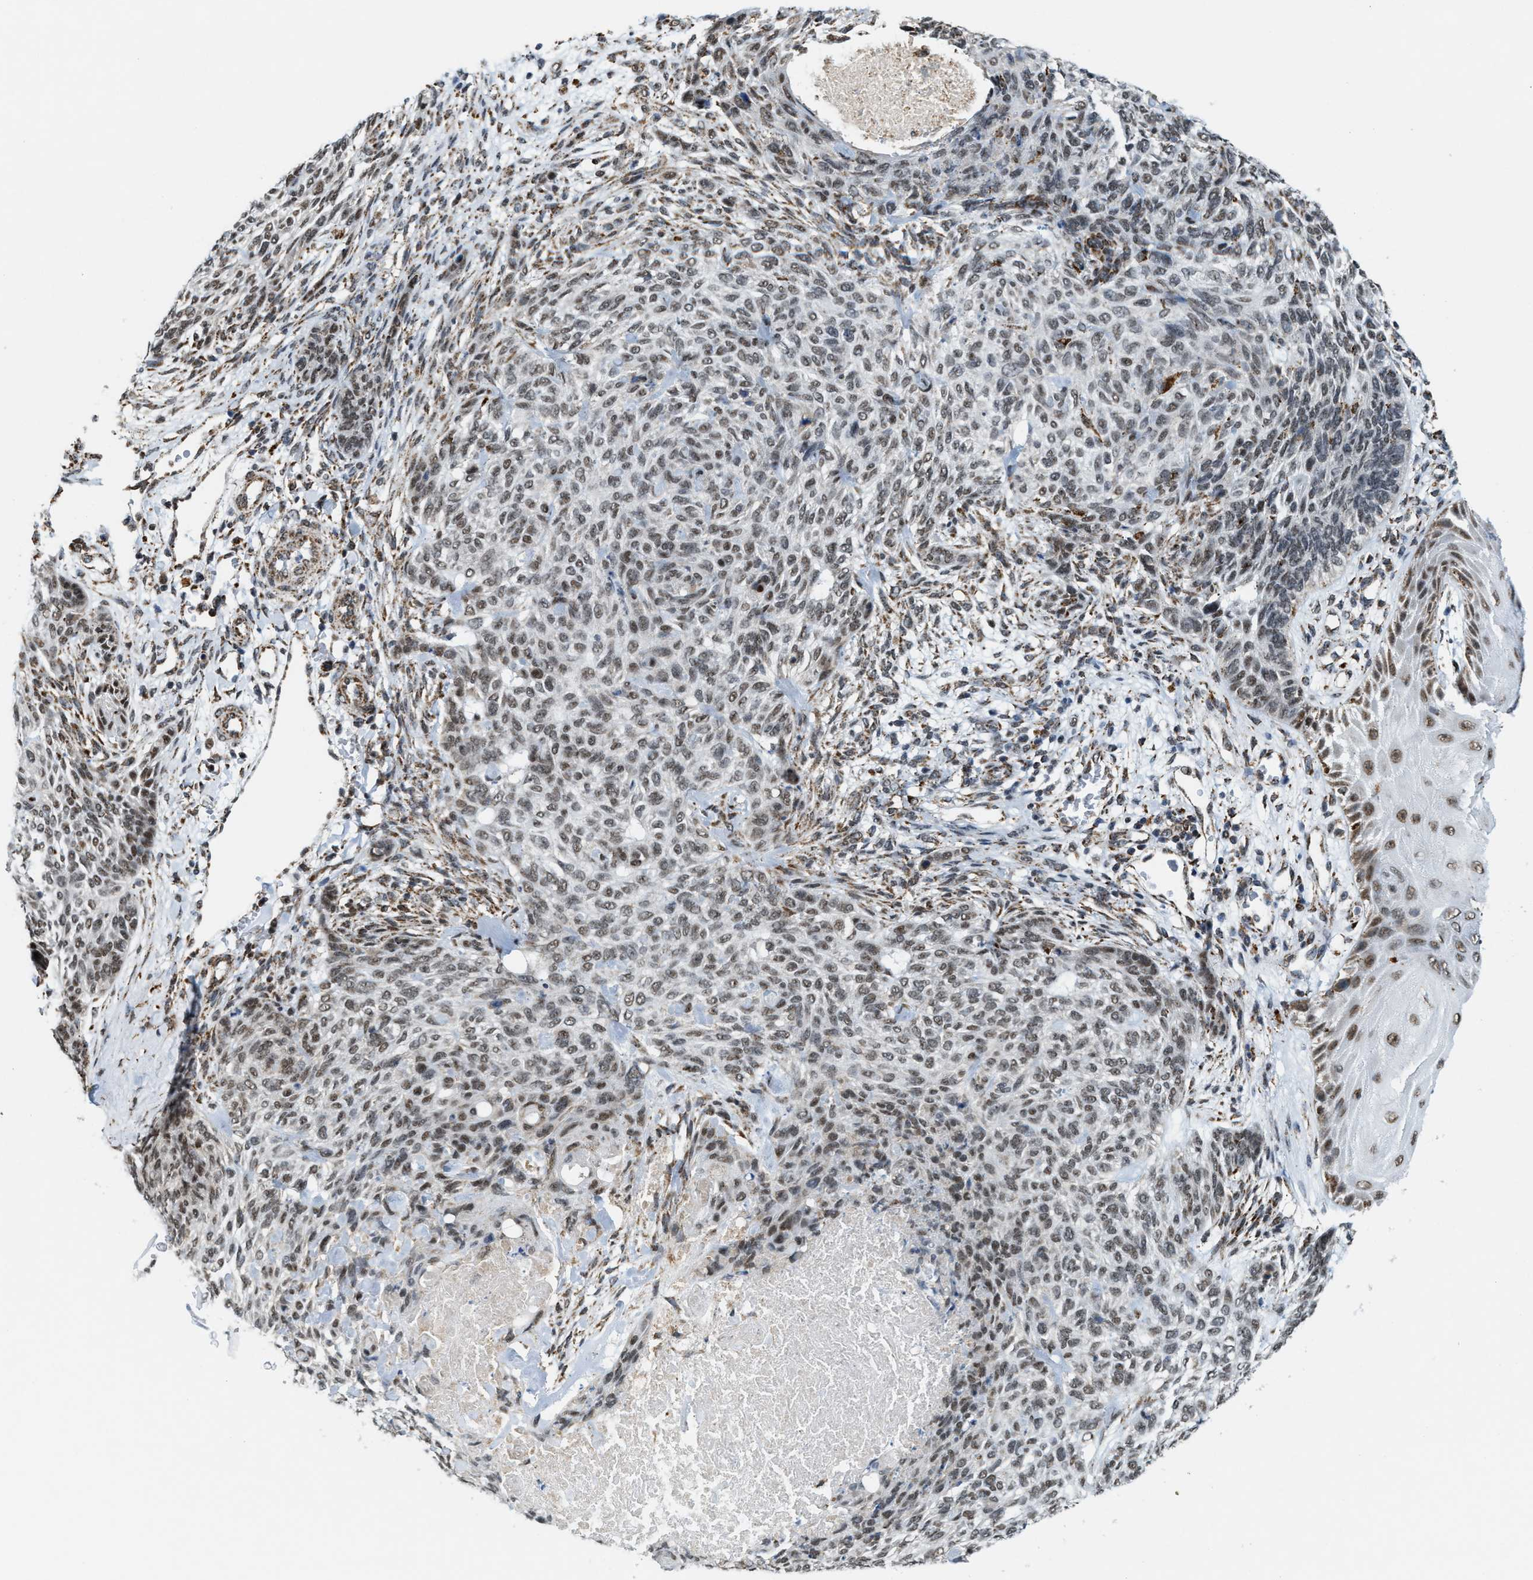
{"staining": {"intensity": "weak", "quantity": ">75%", "location": "nuclear"}, "tissue": "skin cancer", "cell_type": "Tumor cells", "image_type": "cancer", "snomed": [{"axis": "morphology", "description": "Basal cell carcinoma"}, {"axis": "topography", "description": "Skin"}], "caption": "Brown immunohistochemical staining in basal cell carcinoma (skin) exhibits weak nuclear positivity in about >75% of tumor cells.", "gene": "HIBADH", "patient": {"sex": "male", "age": 55}}